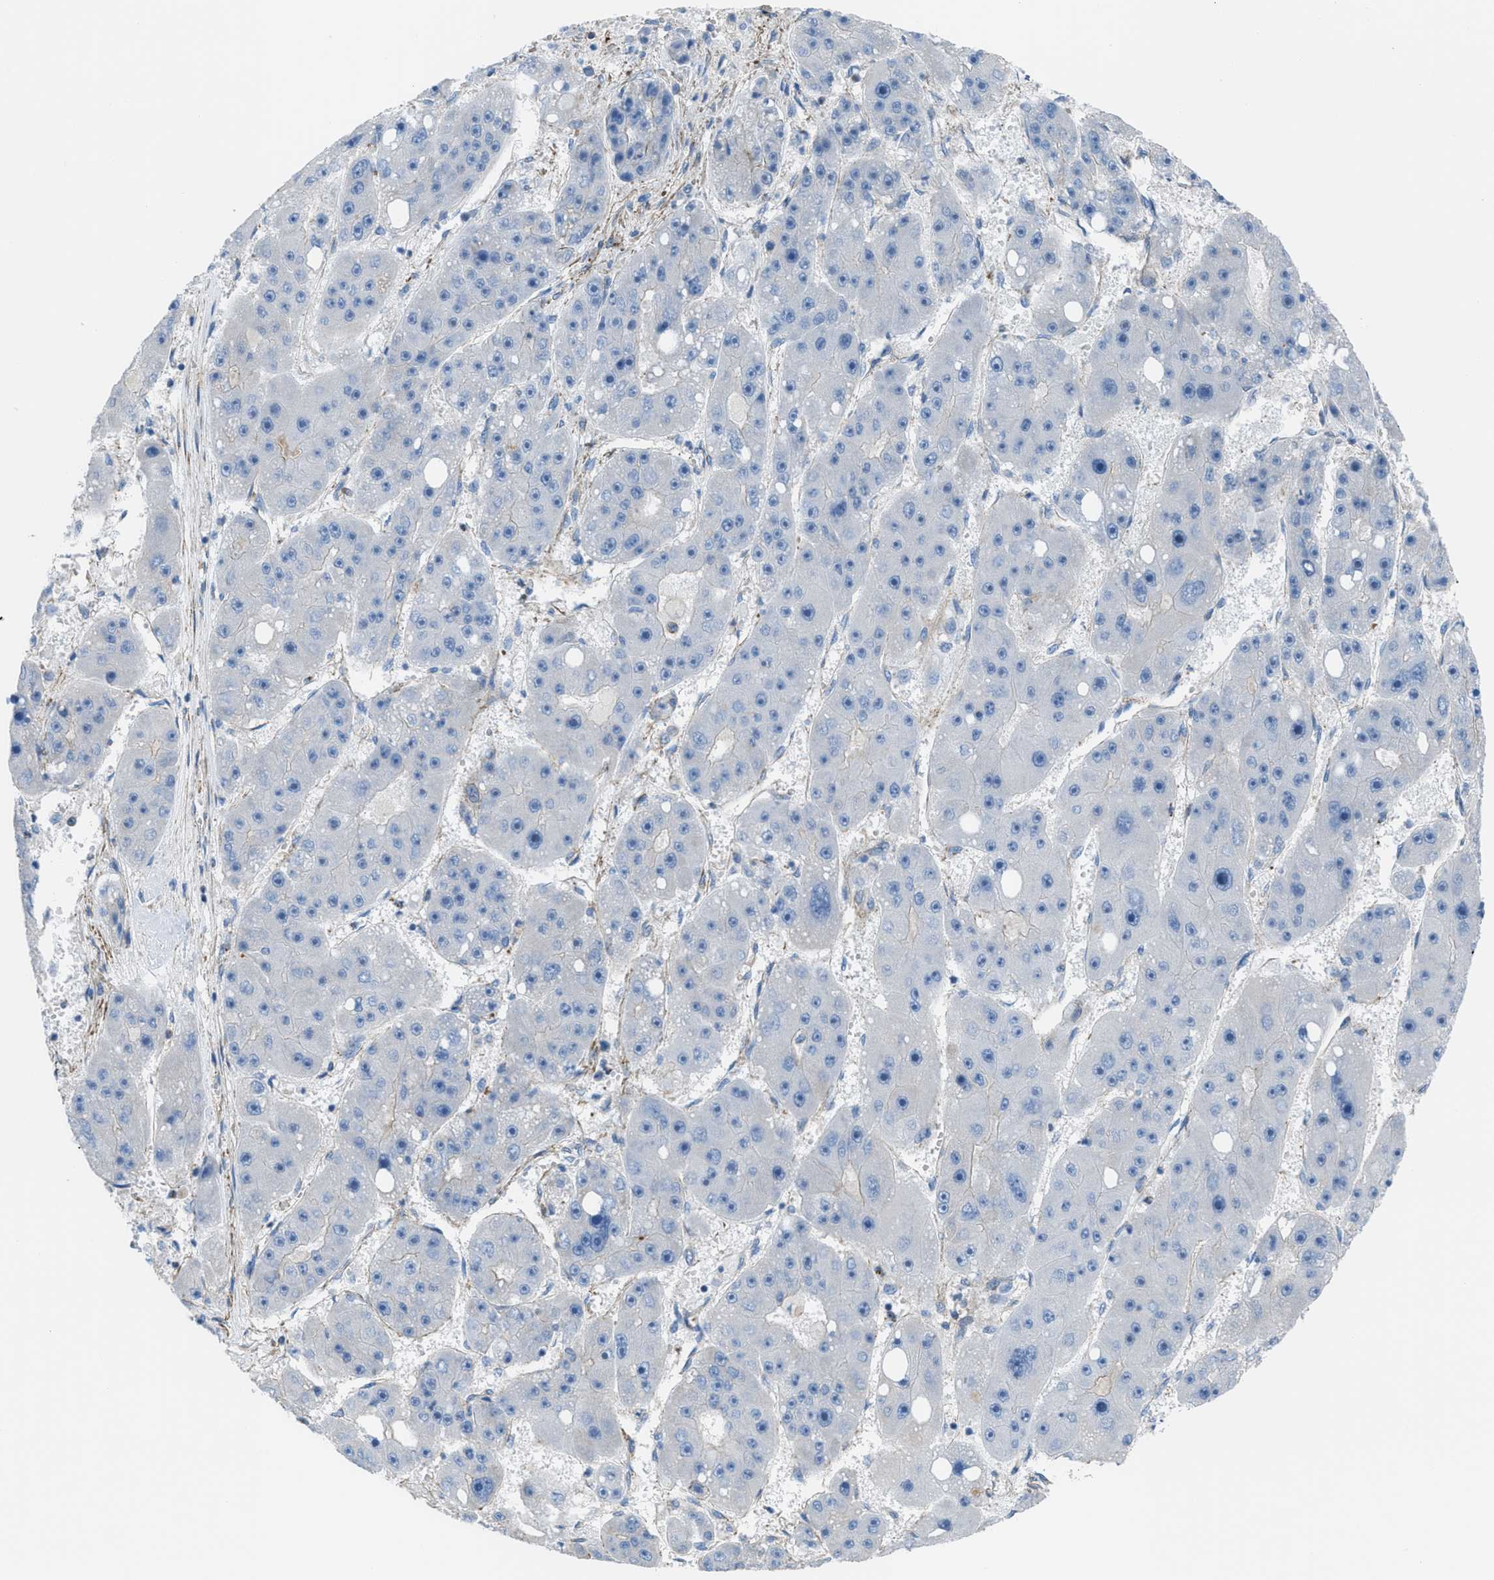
{"staining": {"intensity": "negative", "quantity": "none", "location": "none"}, "tissue": "liver cancer", "cell_type": "Tumor cells", "image_type": "cancer", "snomed": [{"axis": "morphology", "description": "Carcinoma, Hepatocellular, NOS"}, {"axis": "topography", "description": "Liver"}], "caption": "IHC micrograph of neoplastic tissue: liver cancer stained with DAB exhibits no significant protein positivity in tumor cells.", "gene": "KCNH7", "patient": {"sex": "female", "age": 61}}